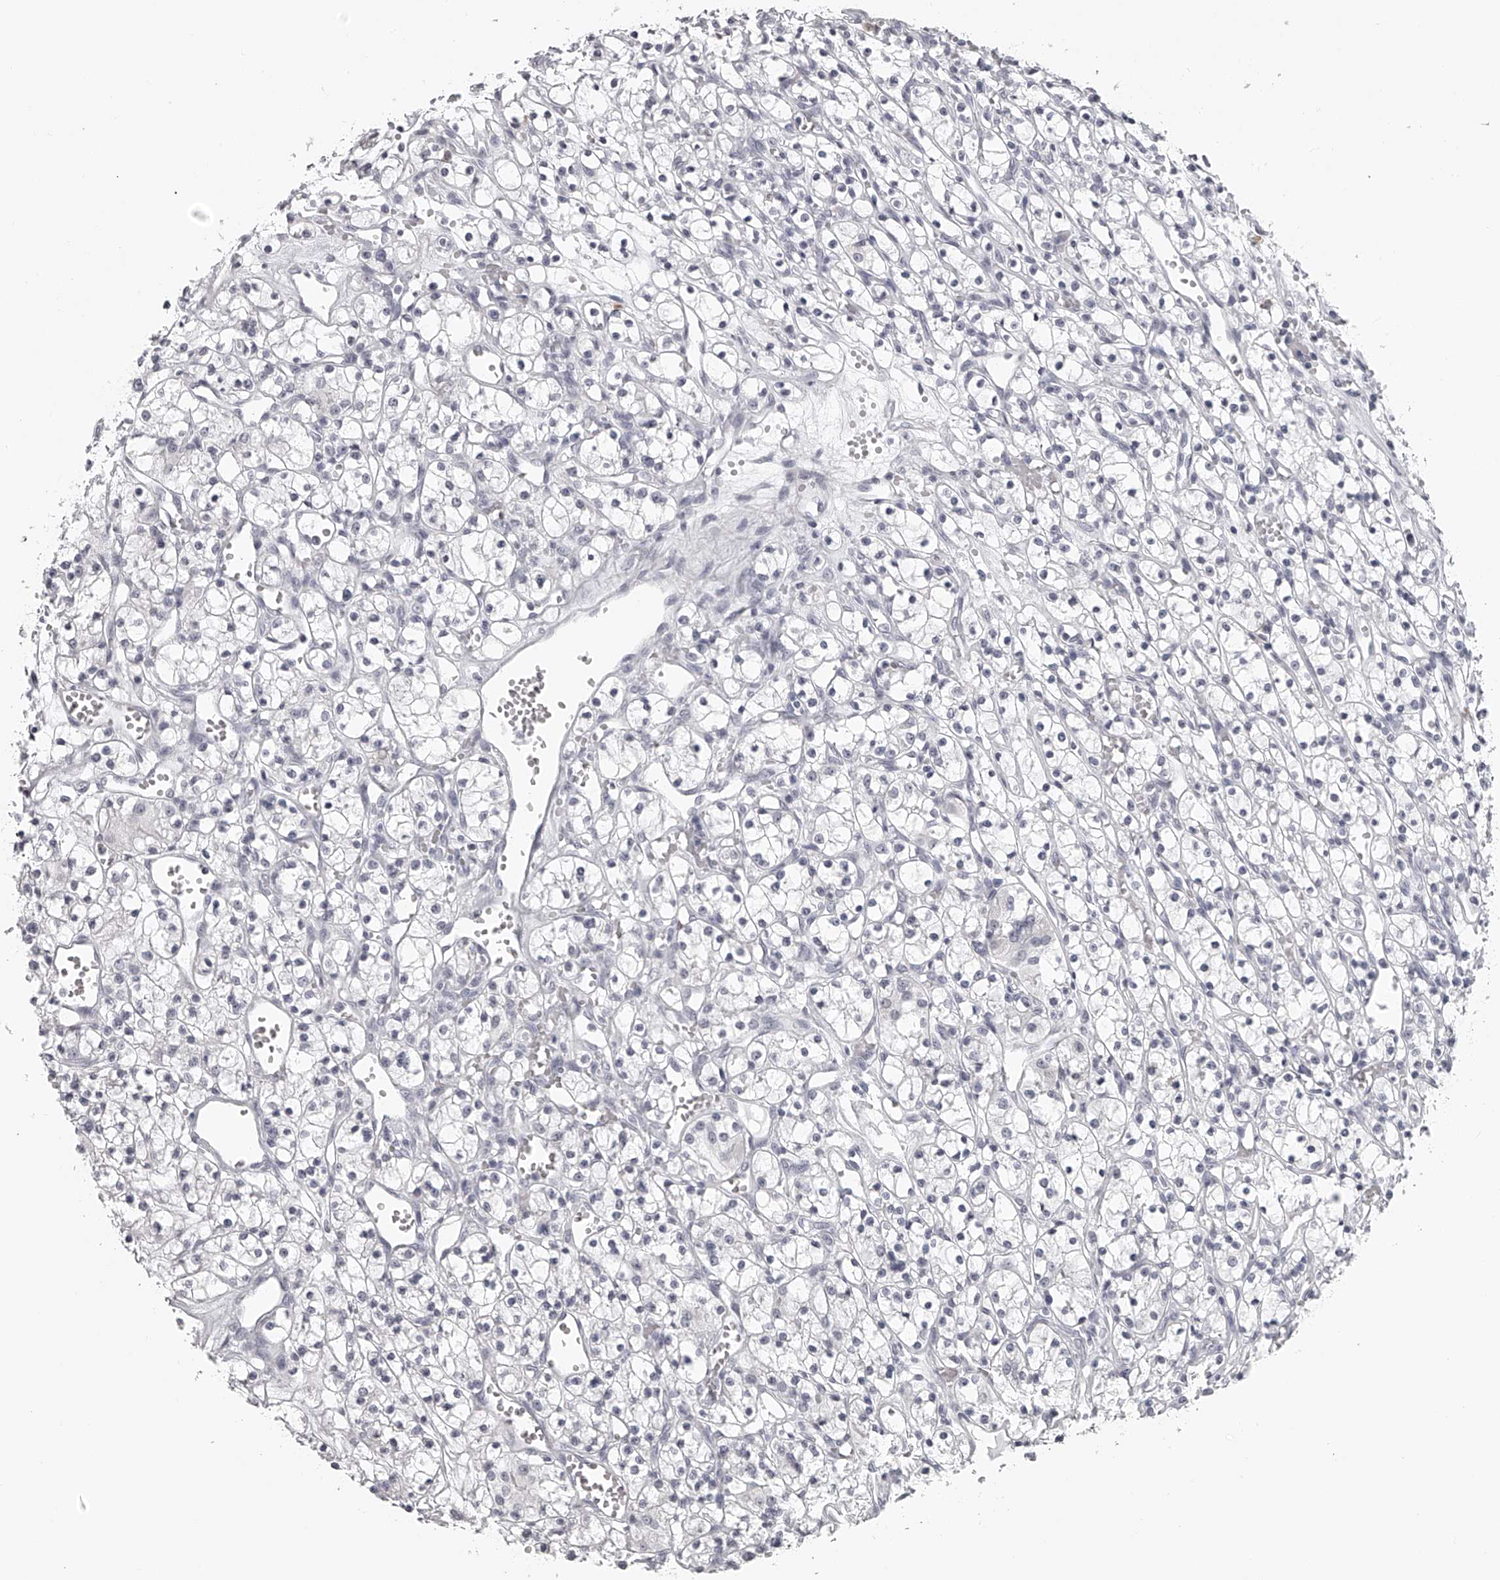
{"staining": {"intensity": "negative", "quantity": "none", "location": "none"}, "tissue": "renal cancer", "cell_type": "Tumor cells", "image_type": "cancer", "snomed": [{"axis": "morphology", "description": "Adenocarcinoma, NOS"}, {"axis": "topography", "description": "Kidney"}], "caption": "A high-resolution micrograph shows immunohistochemistry staining of renal adenocarcinoma, which displays no significant expression in tumor cells. (DAB (3,3'-diaminobenzidine) immunohistochemistry (IHC) with hematoxylin counter stain).", "gene": "SEC11C", "patient": {"sex": "female", "age": 59}}